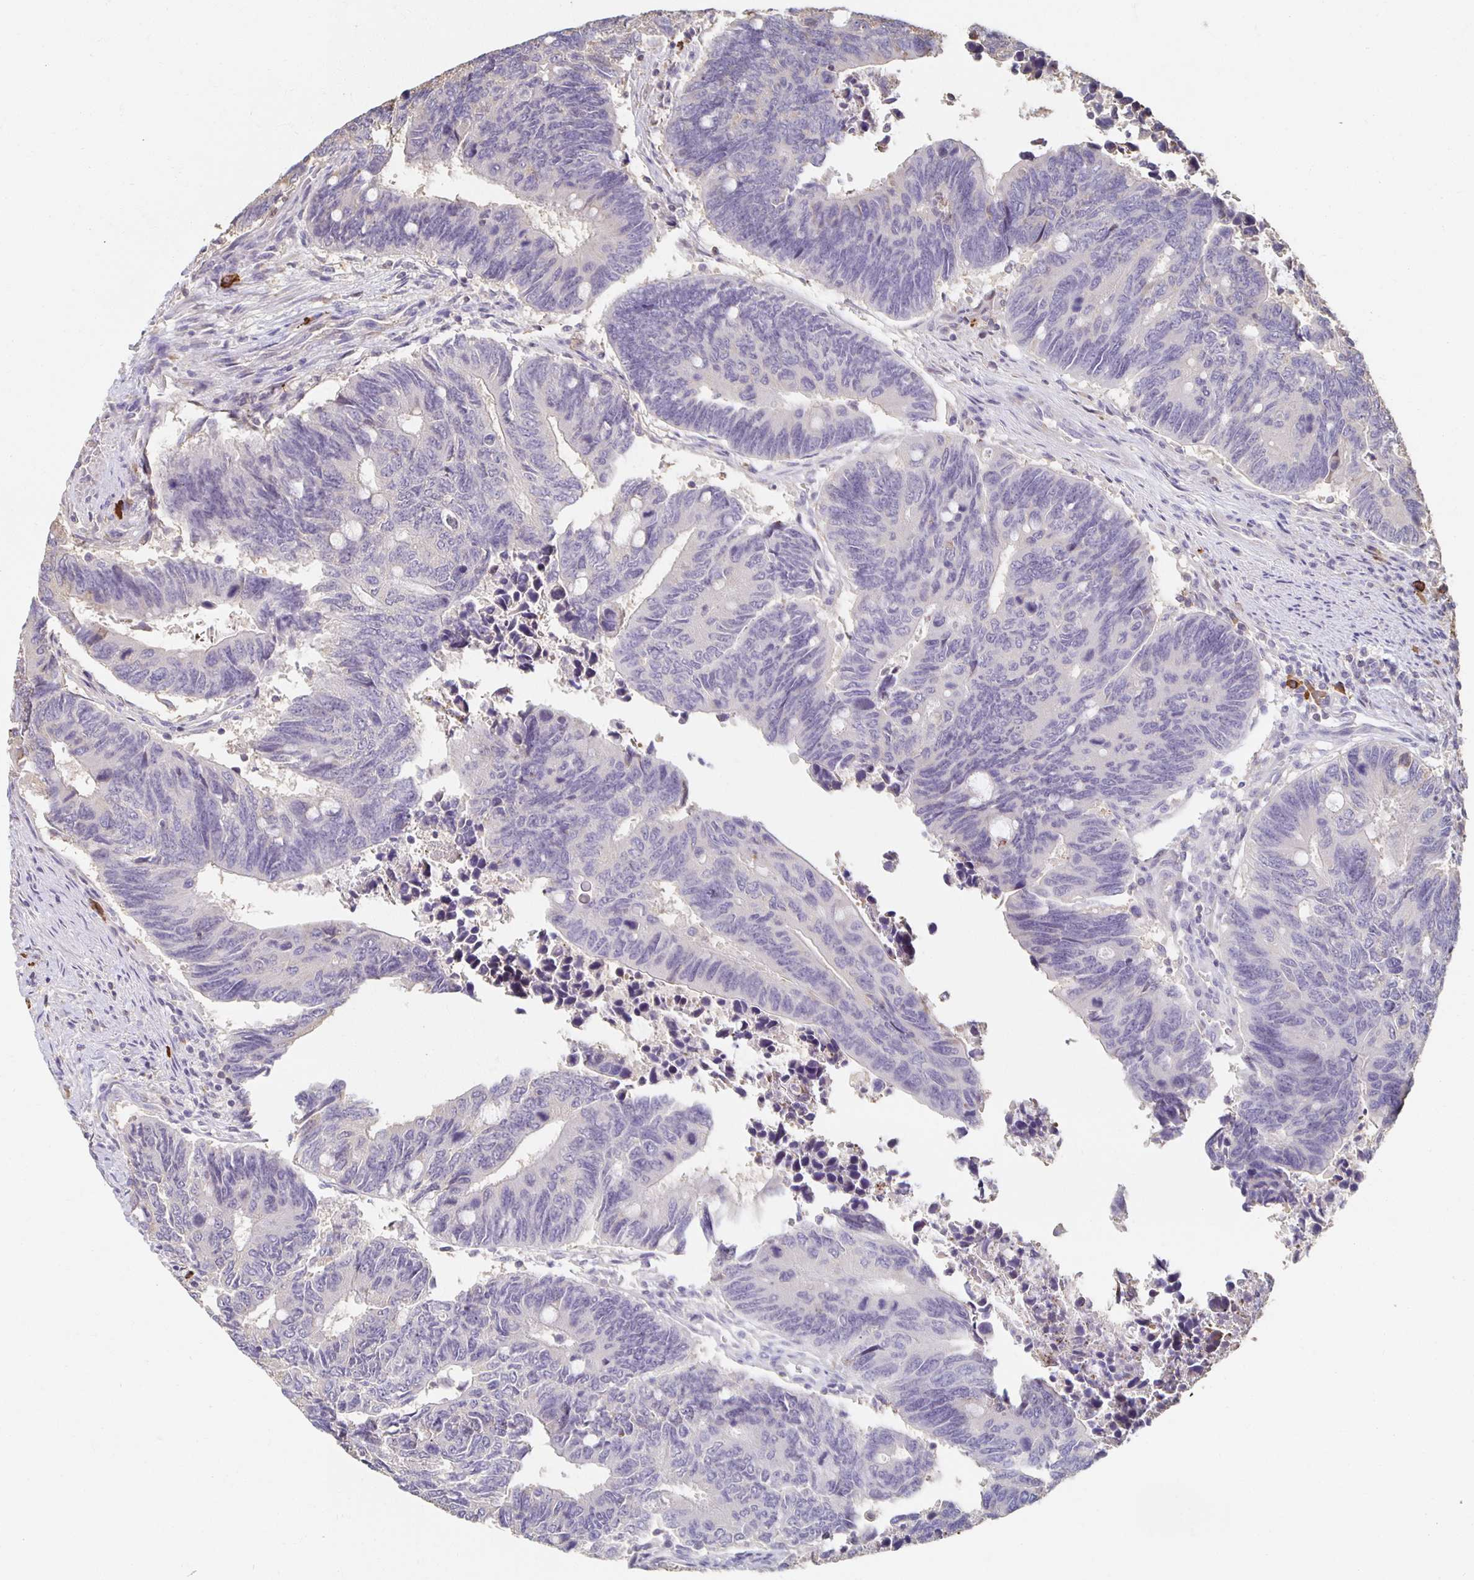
{"staining": {"intensity": "negative", "quantity": "none", "location": "none"}, "tissue": "colorectal cancer", "cell_type": "Tumor cells", "image_type": "cancer", "snomed": [{"axis": "morphology", "description": "Adenocarcinoma, NOS"}, {"axis": "topography", "description": "Colon"}], "caption": "Tumor cells are negative for brown protein staining in adenocarcinoma (colorectal).", "gene": "ZNF692", "patient": {"sex": "male", "age": 87}}